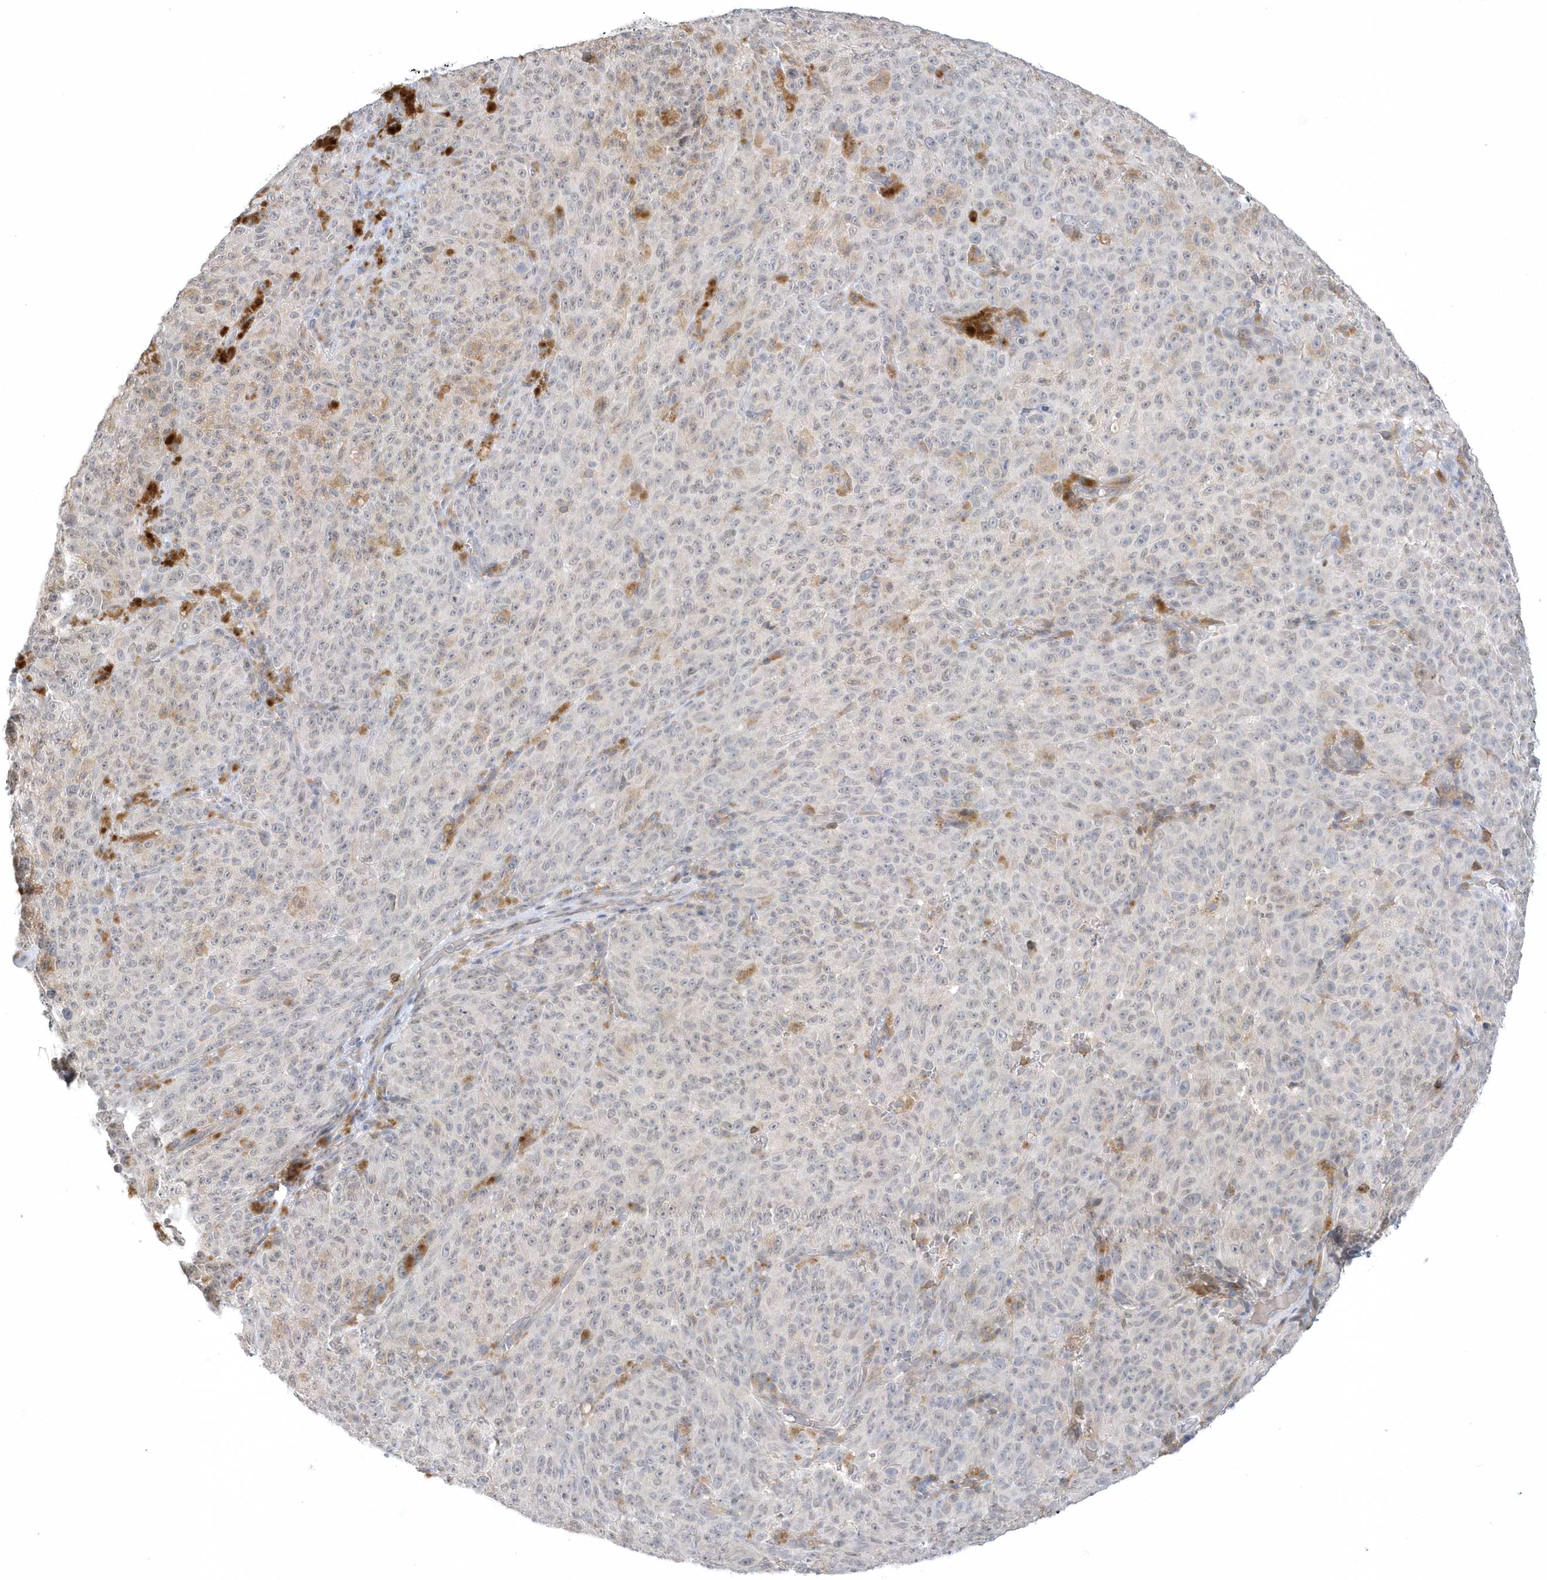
{"staining": {"intensity": "negative", "quantity": "none", "location": "none"}, "tissue": "melanoma", "cell_type": "Tumor cells", "image_type": "cancer", "snomed": [{"axis": "morphology", "description": "Malignant melanoma, NOS"}, {"axis": "topography", "description": "Skin"}], "caption": "Tumor cells show no significant protein staining in malignant melanoma. The staining was performed using DAB (3,3'-diaminobenzidine) to visualize the protein expression in brown, while the nuclei were stained in blue with hematoxylin (Magnification: 20x).", "gene": "ZC3H12D", "patient": {"sex": "female", "age": 82}}